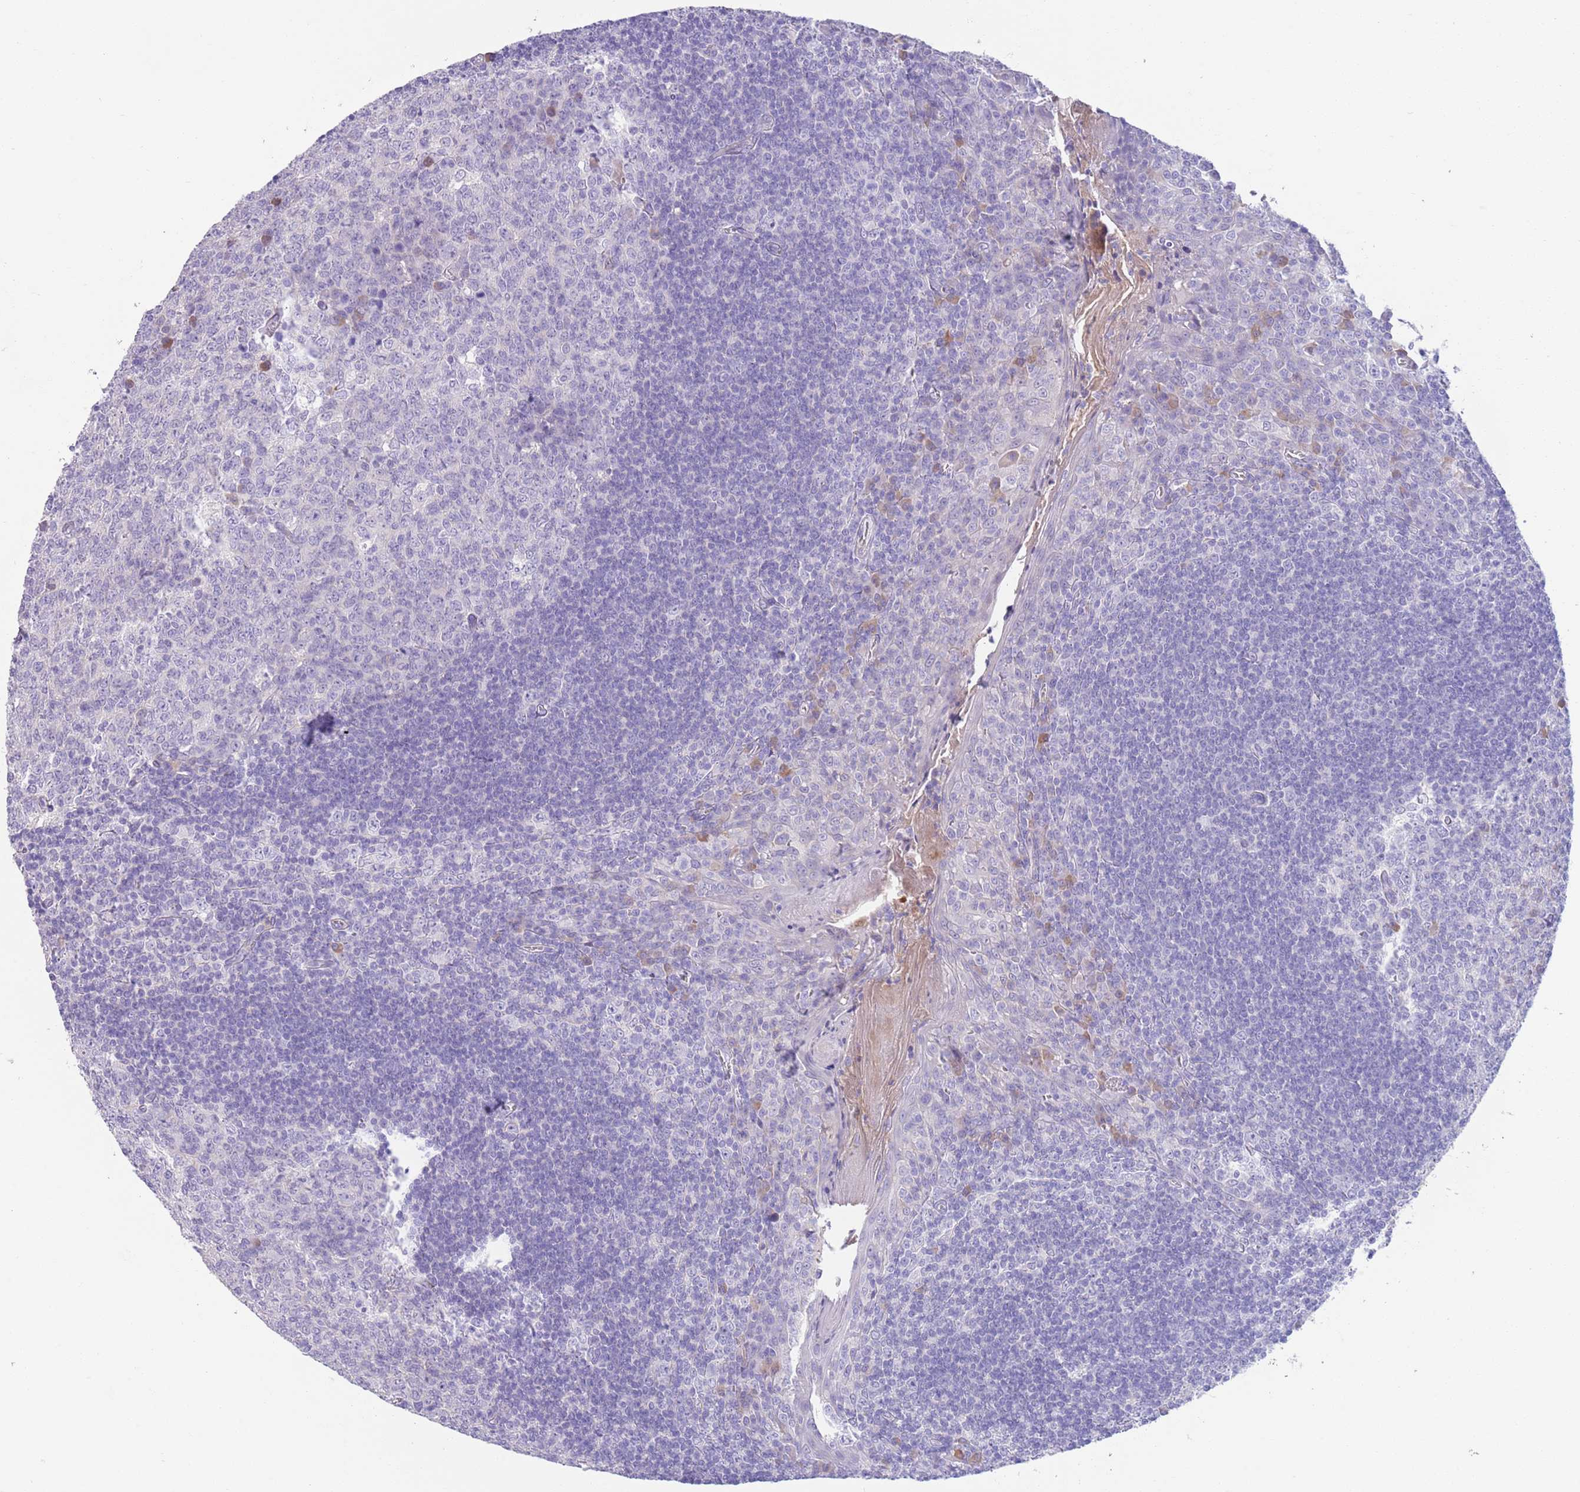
{"staining": {"intensity": "negative", "quantity": "none", "location": "none"}, "tissue": "tonsil", "cell_type": "Germinal center cells", "image_type": "normal", "snomed": [{"axis": "morphology", "description": "Normal tissue, NOS"}, {"axis": "topography", "description": "Tonsil"}], "caption": "This is an immunohistochemistry (IHC) micrograph of benign human tonsil. There is no staining in germinal center cells.", "gene": "IGFL4", "patient": {"sex": "male", "age": 27}}